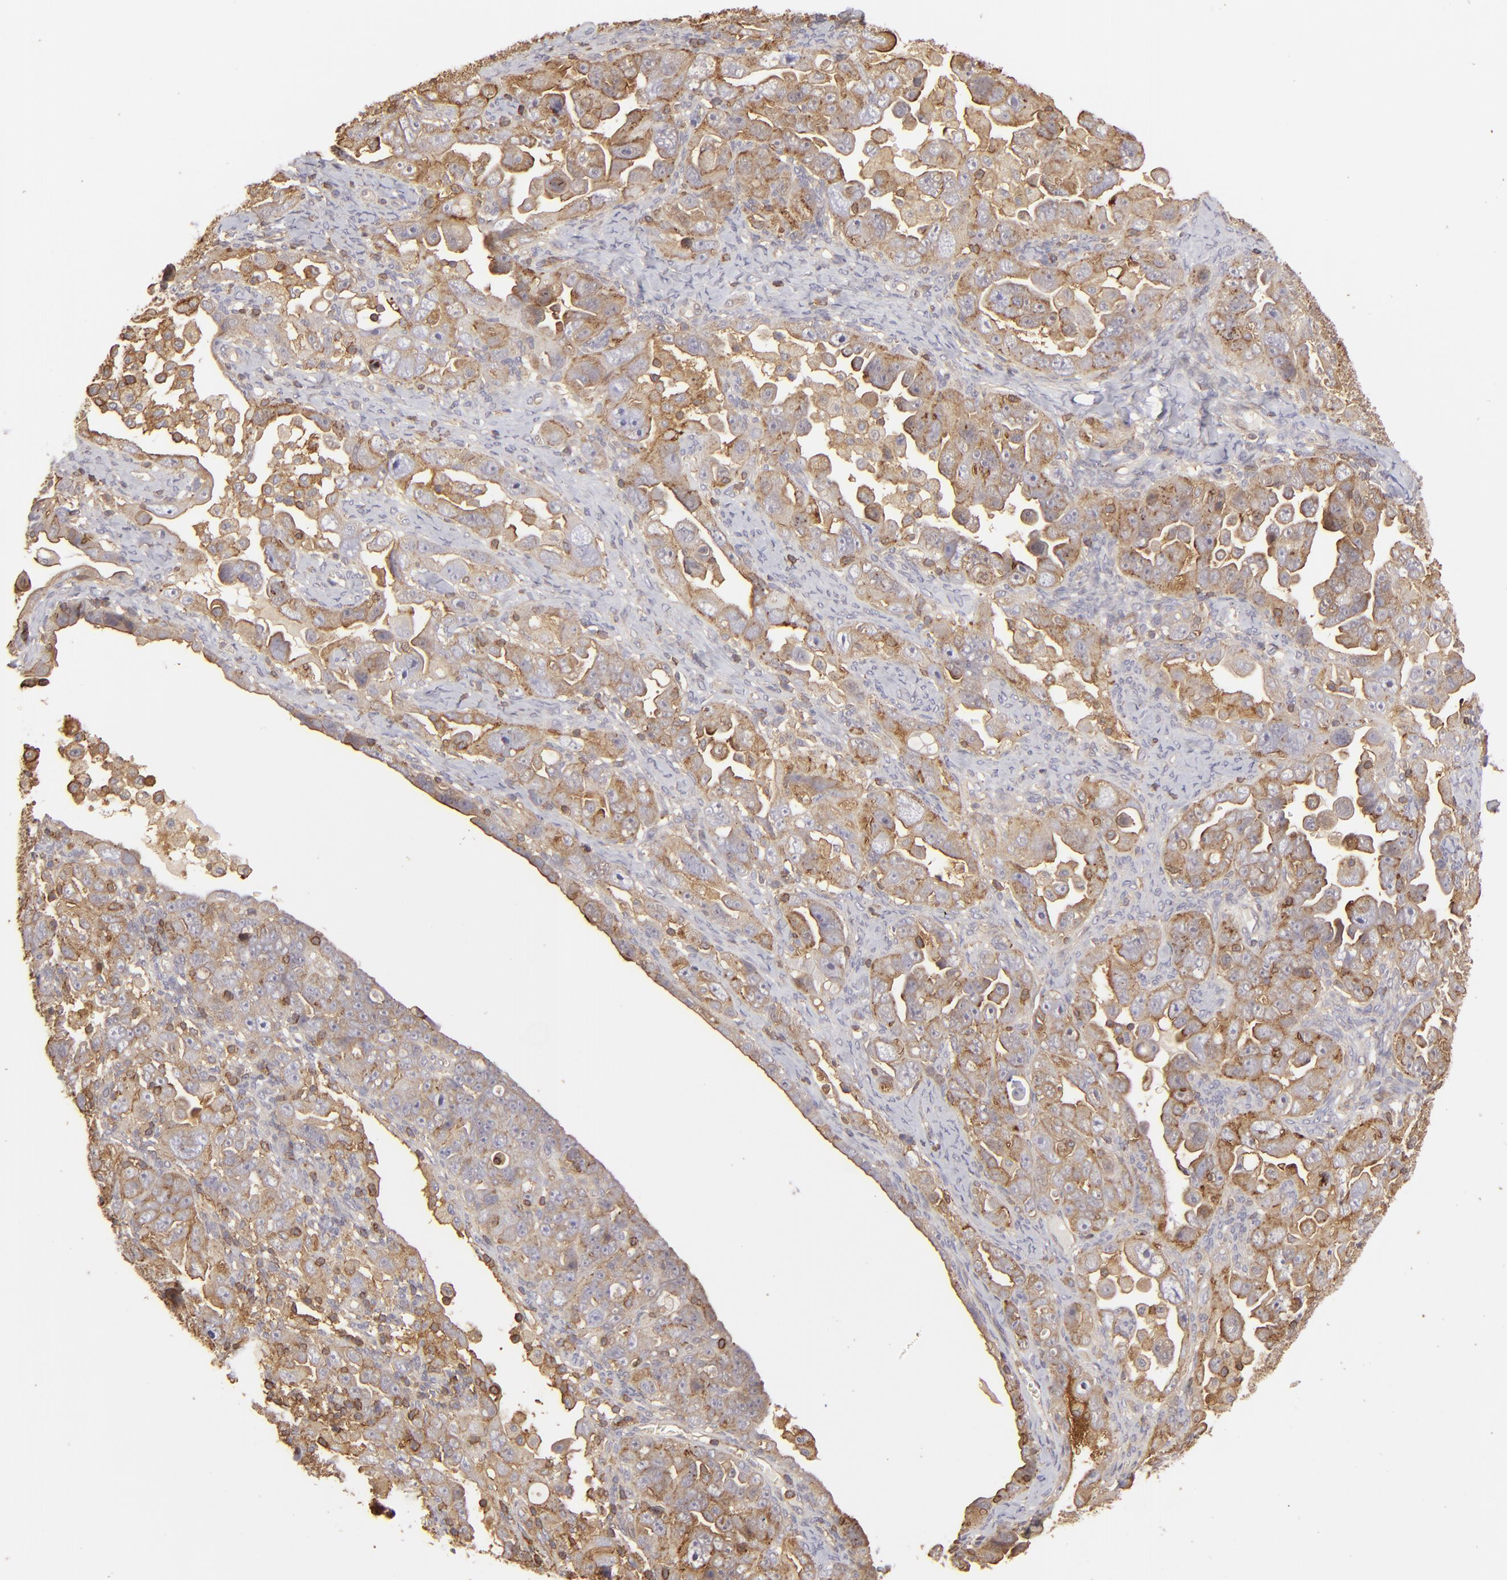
{"staining": {"intensity": "moderate", "quantity": ">75%", "location": "cytoplasmic/membranous"}, "tissue": "ovarian cancer", "cell_type": "Tumor cells", "image_type": "cancer", "snomed": [{"axis": "morphology", "description": "Cystadenocarcinoma, serous, NOS"}, {"axis": "topography", "description": "Ovary"}], "caption": "Protein expression by IHC displays moderate cytoplasmic/membranous positivity in about >75% of tumor cells in ovarian cancer.", "gene": "ACTB", "patient": {"sex": "female", "age": 66}}